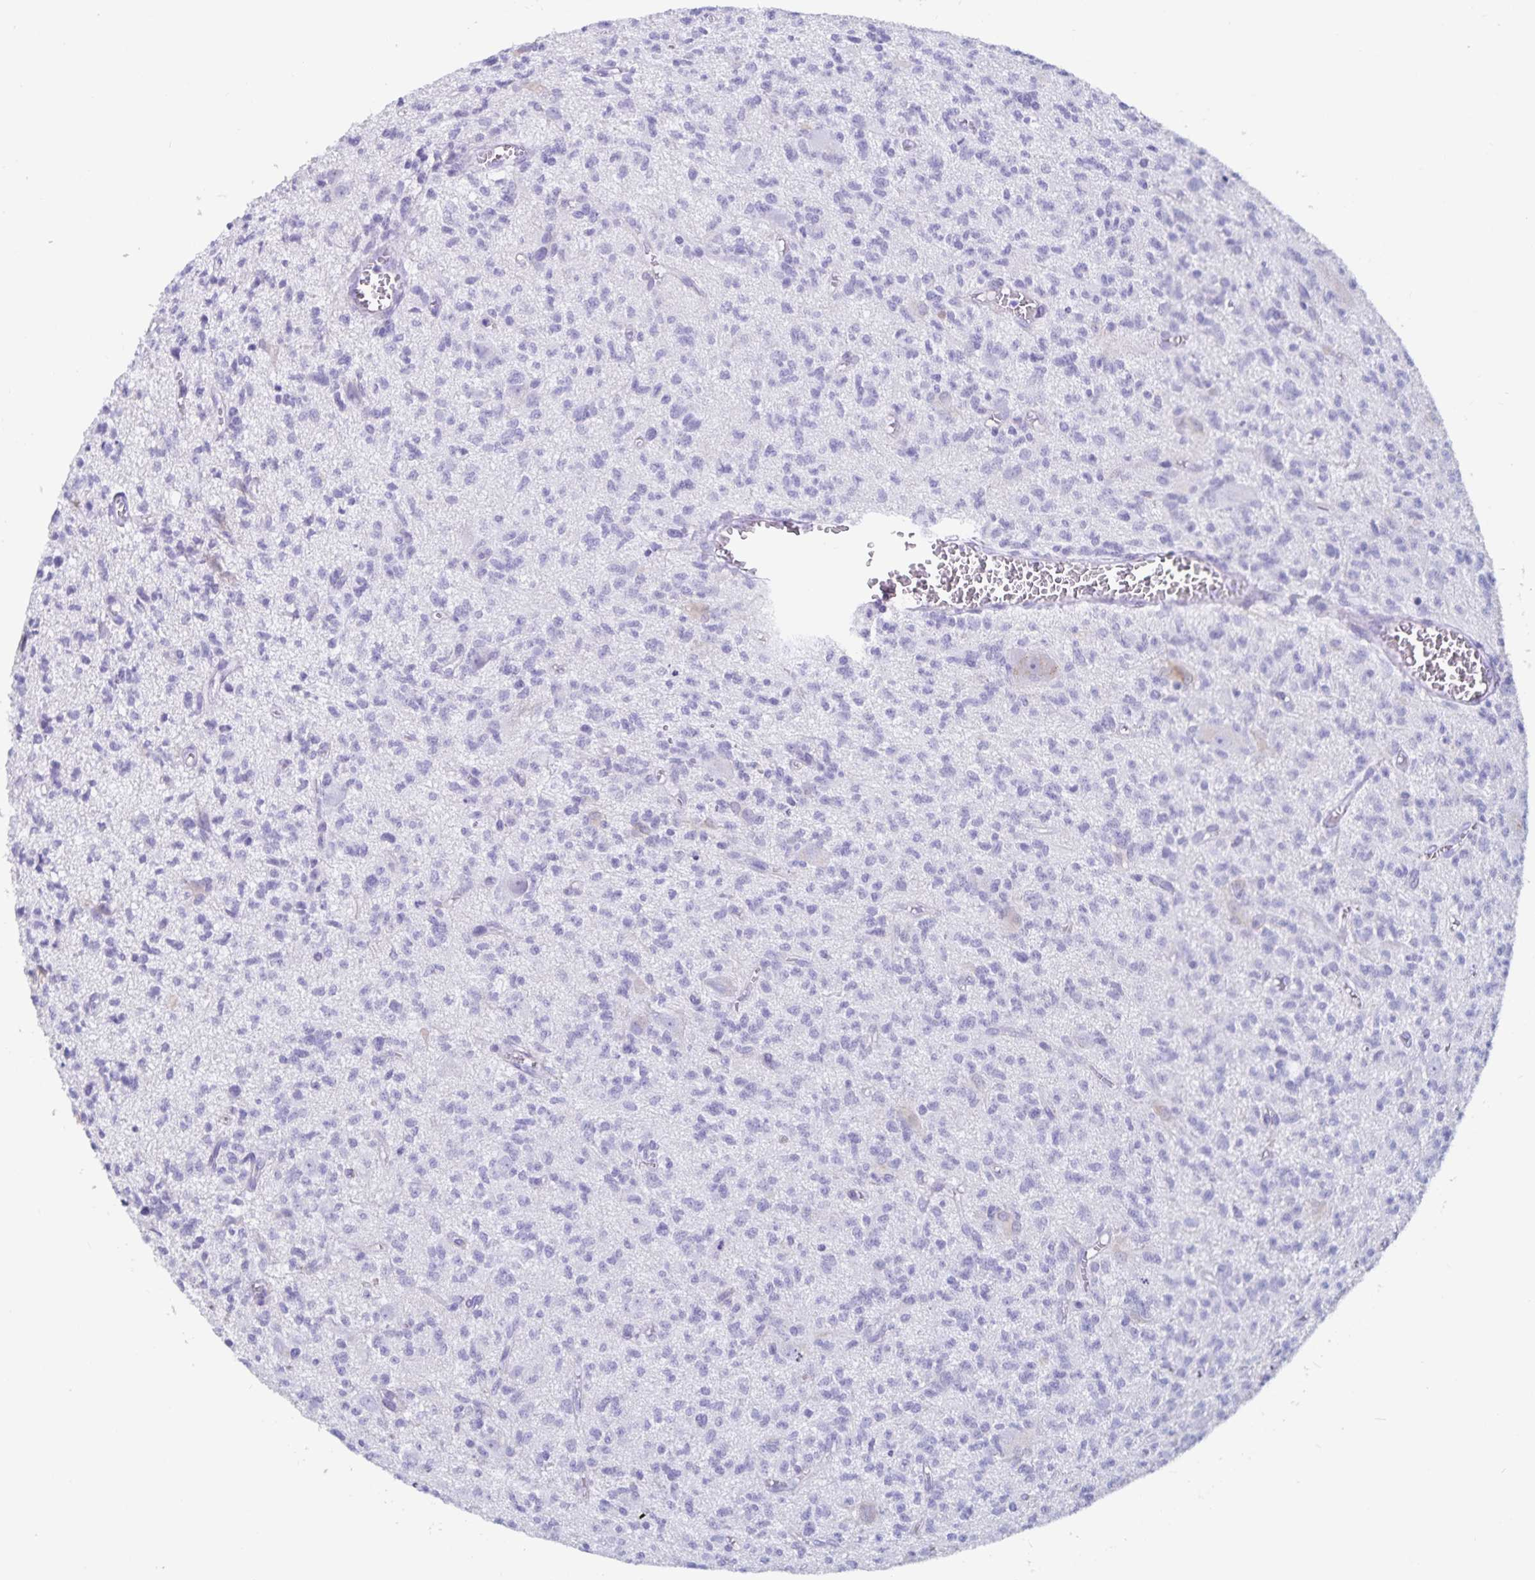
{"staining": {"intensity": "negative", "quantity": "none", "location": "none"}, "tissue": "glioma", "cell_type": "Tumor cells", "image_type": "cancer", "snomed": [{"axis": "morphology", "description": "Glioma, malignant, Low grade"}, {"axis": "topography", "description": "Brain"}], "caption": "A photomicrograph of human glioma is negative for staining in tumor cells.", "gene": "GPR137", "patient": {"sex": "male", "age": 64}}